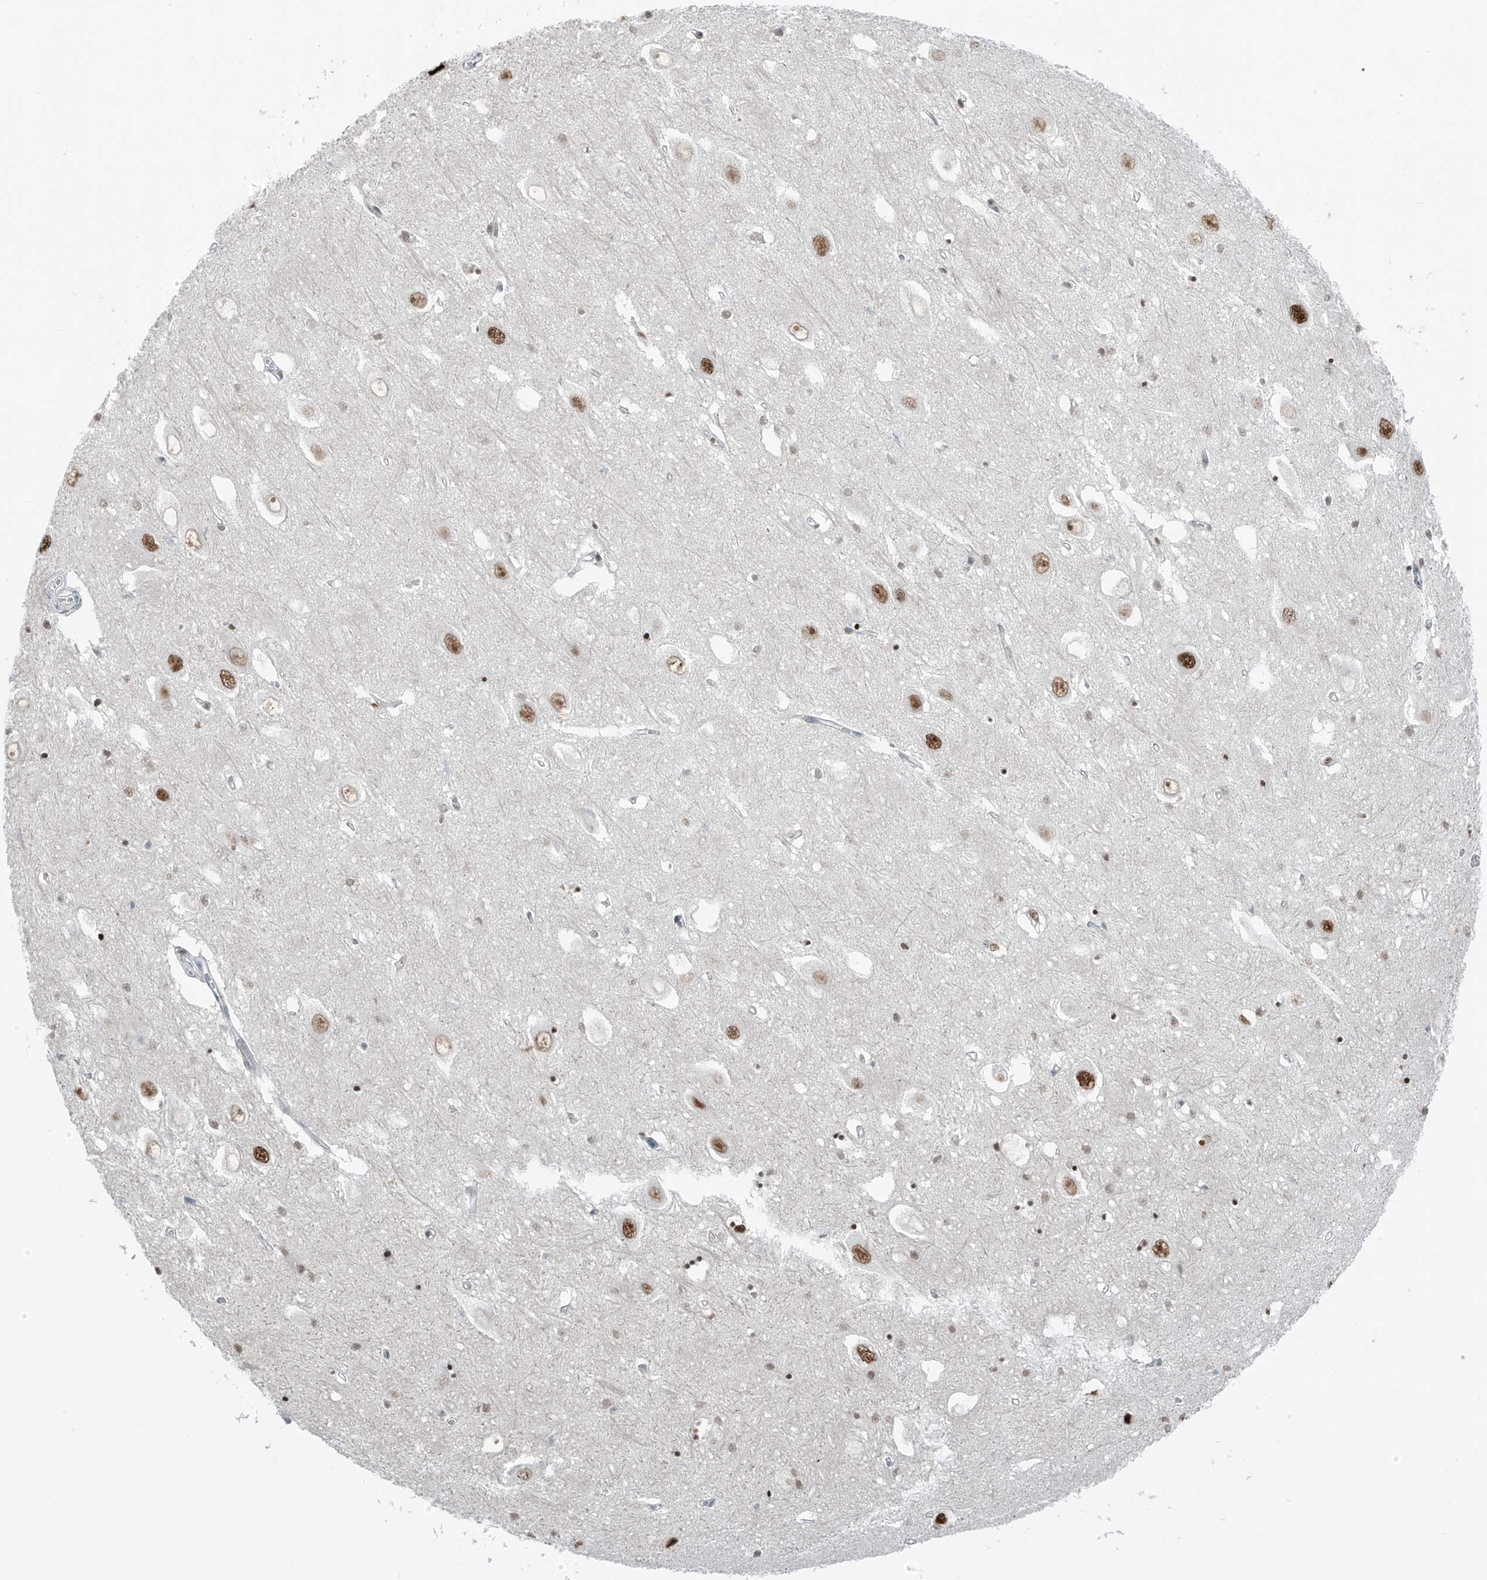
{"staining": {"intensity": "weak", "quantity": "25%-75%", "location": "nuclear"}, "tissue": "hippocampus", "cell_type": "Glial cells", "image_type": "normal", "snomed": [{"axis": "morphology", "description": "Normal tissue, NOS"}, {"axis": "topography", "description": "Hippocampus"}], "caption": "An image of hippocampus stained for a protein exhibits weak nuclear brown staining in glial cells. The staining was performed using DAB (3,3'-diaminobenzidine), with brown indicating positive protein expression. Nuclei are stained blue with hematoxylin.", "gene": "WRNIP1", "patient": {"sex": "female", "age": 64}}